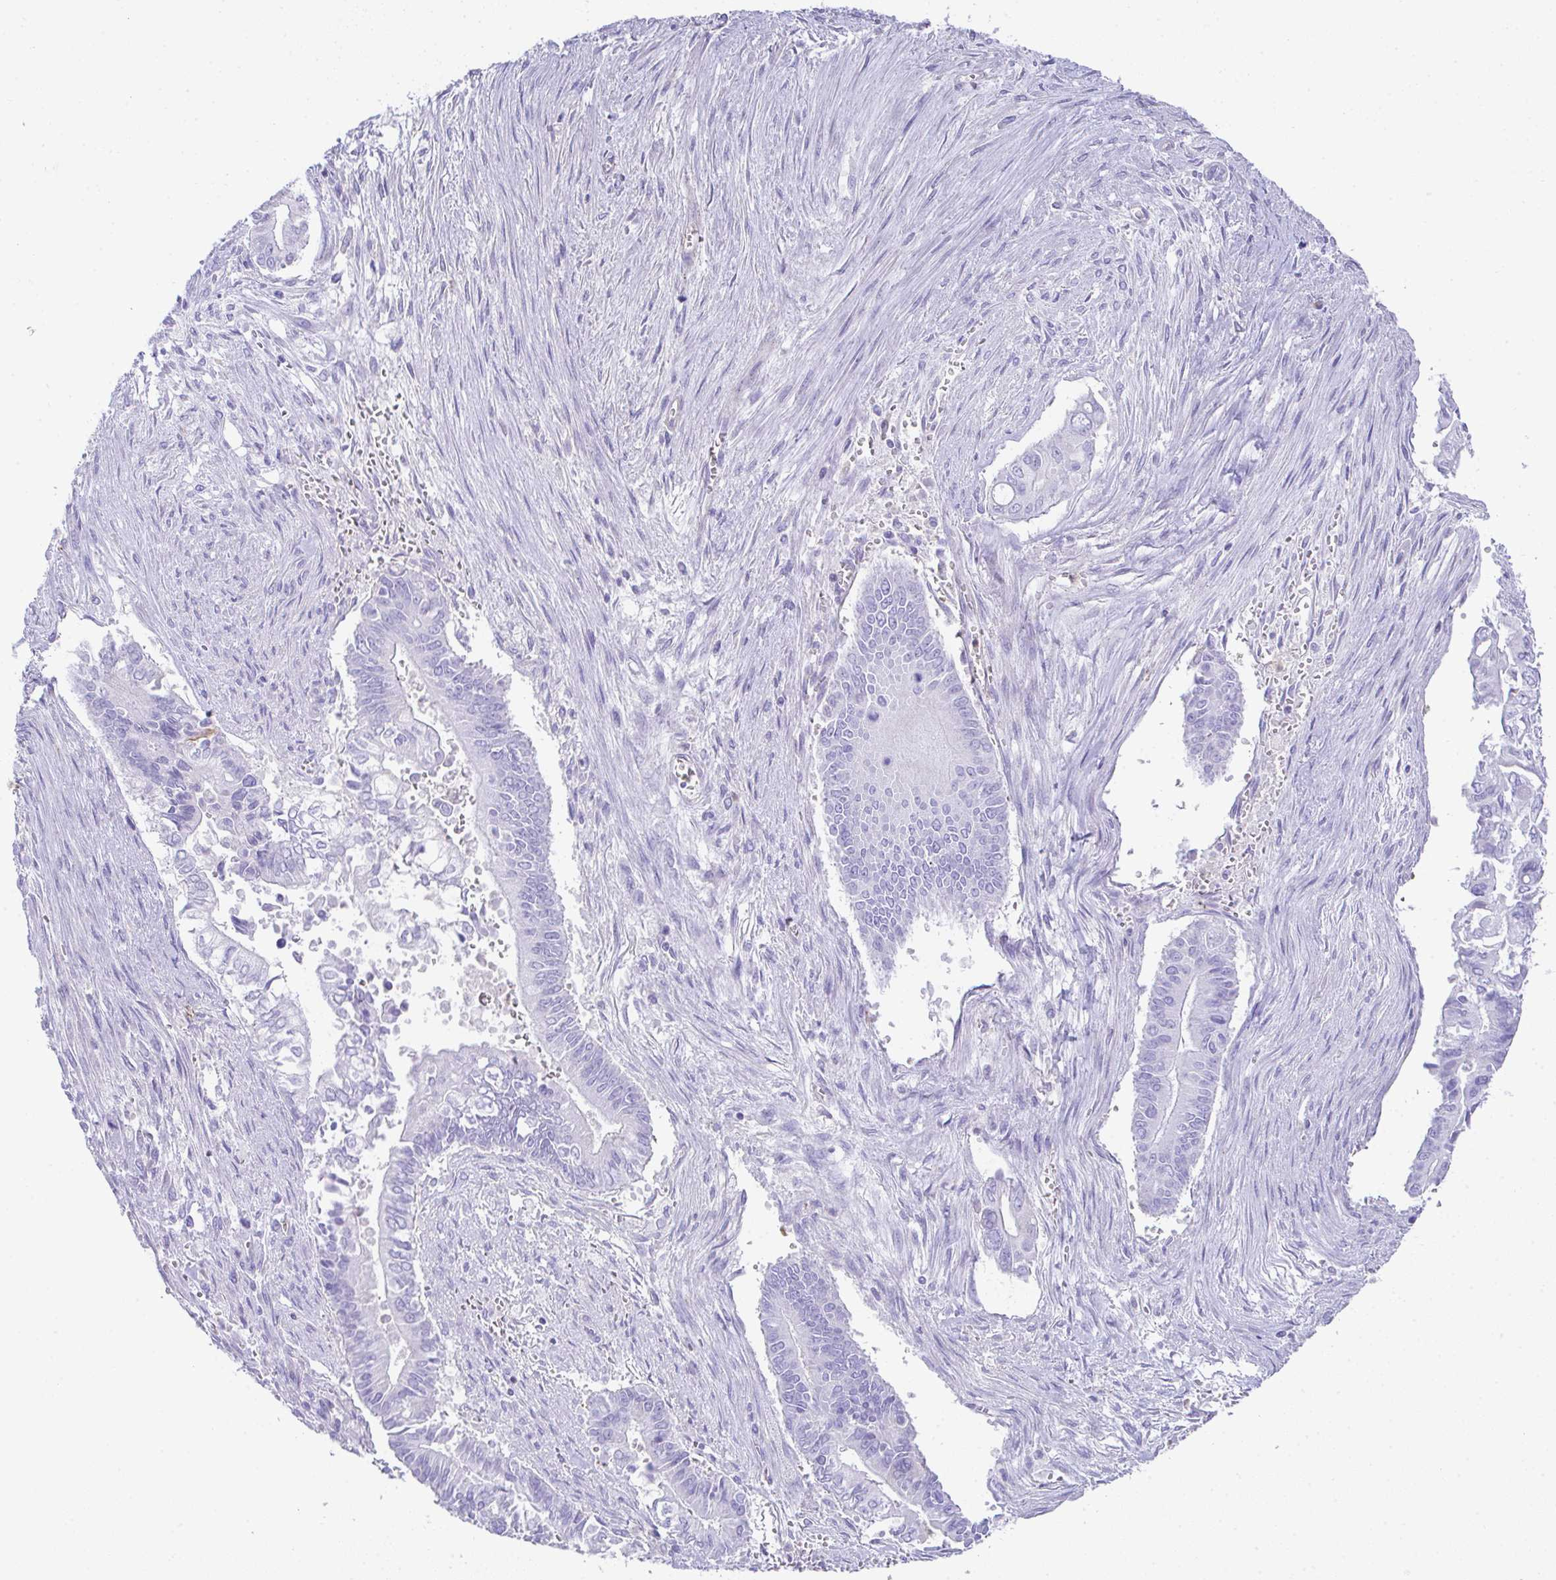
{"staining": {"intensity": "negative", "quantity": "none", "location": "none"}, "tissue": "pancreatic cancer", "cell_type": "Tumor cells", "image_type": "cancer", "snomed": [{"axis": "morphology", "description": "Adenocarcinoma, NOS"}, {"axis": "topography", "description": "Pancreas"}], "caption": "Photomicrograph shows no protein expression in tumor cells of pancreatic cancer (adenocarcinoma) tissue.", "gene": "TNFAIP8", "patient": {"sex": "male", "age": 68}}